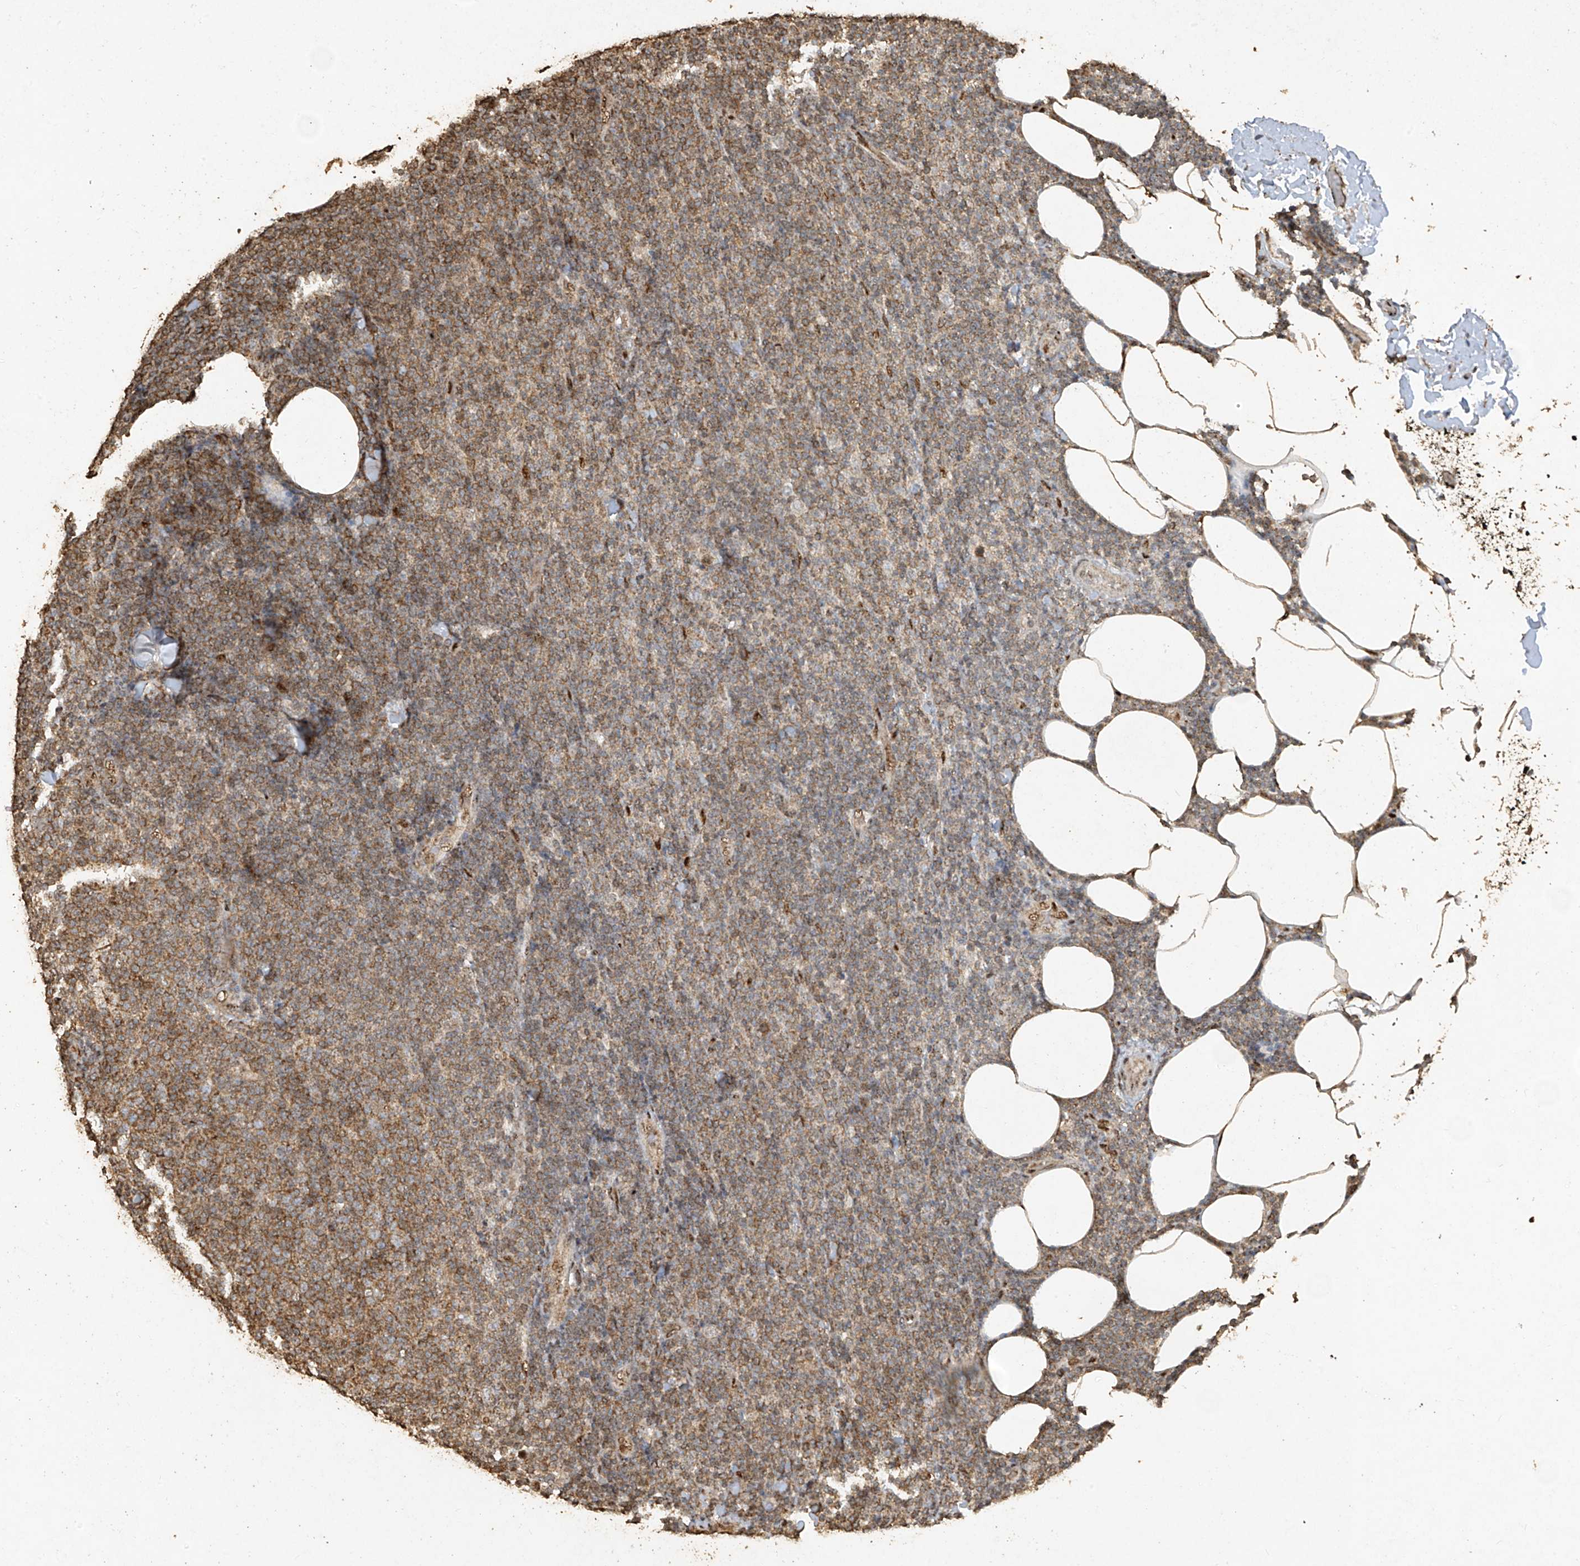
{"staining": {"intensity": "moderate", "quantity": "<25%", "location": "cytoplasmic/membranous"}, "tissue": "lymphoma", "cell_type": "Tumor cells", "image_type": "cancer", "snomed": [{"axis": "morphology", "description": "Malignant lymphoma, non-Hodgkin's type, Low grade"}, {"axis": "topography", "description": "Lymph node"}], "caption": "Lymphoma stained for a protein (brown) exhibits moderate cytoplasmic/membranous positive expression in approximately <25% of tumor cells.", "gene": "ERBB3", "patient": {"sex": "male", "age": 66}}